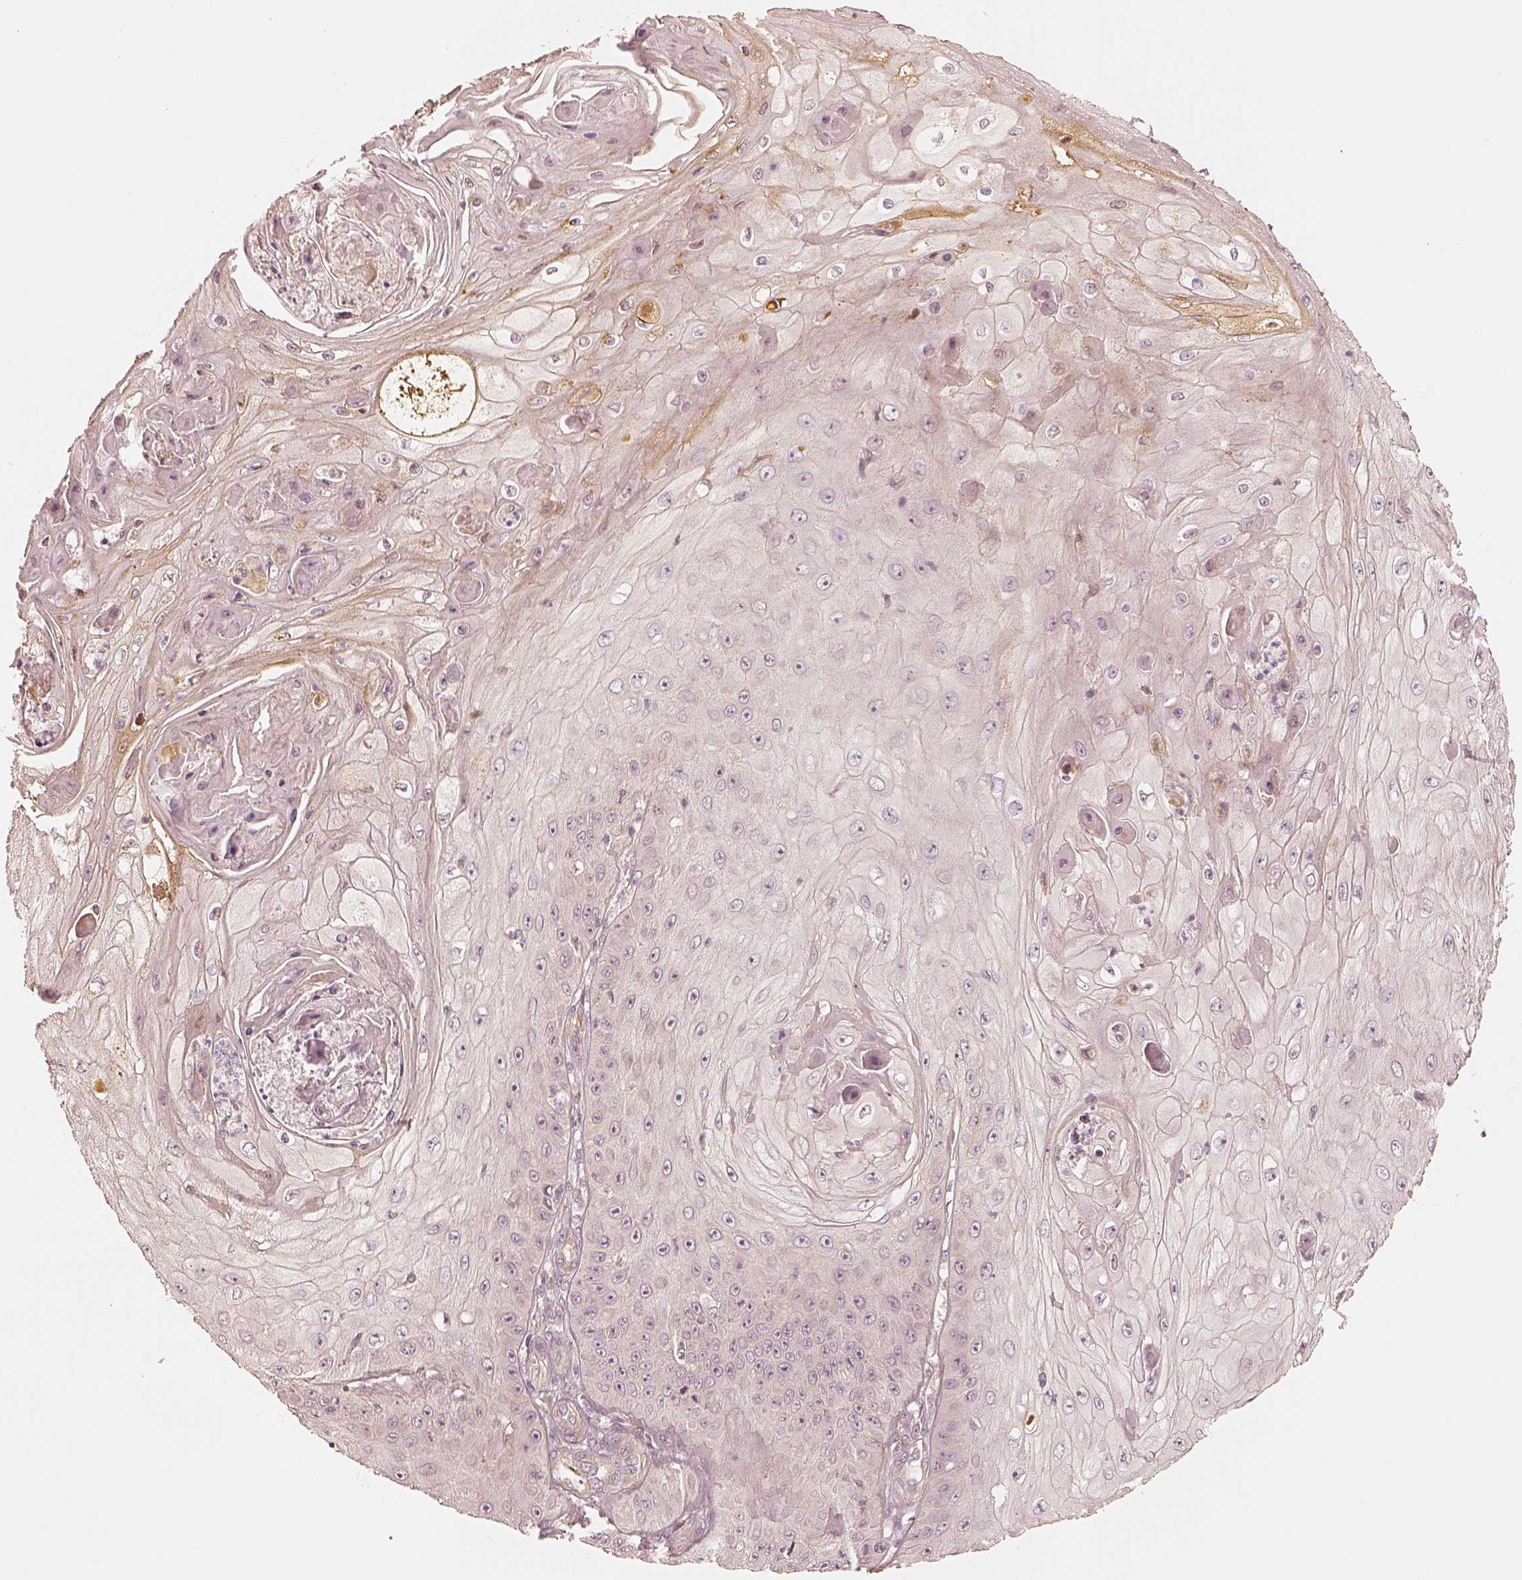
{"staining": {"intensity": "negative", "quantity": "none", "location": "none"}, "tissue": "skin cancer", "cell_type": "Tumor cells", "image_type": "cancer", "snomed": [{"axis": "morphology", "description": "Squamous cell carcinoma, NOS"}, {"axis": "topography", "description": "Skin"}], "caption": "Micrograph shows no protein expression in tumor cells of skin cancer tissue.", "gene": "GORASP2", "patient": {"sex": "male", "age": 70}}